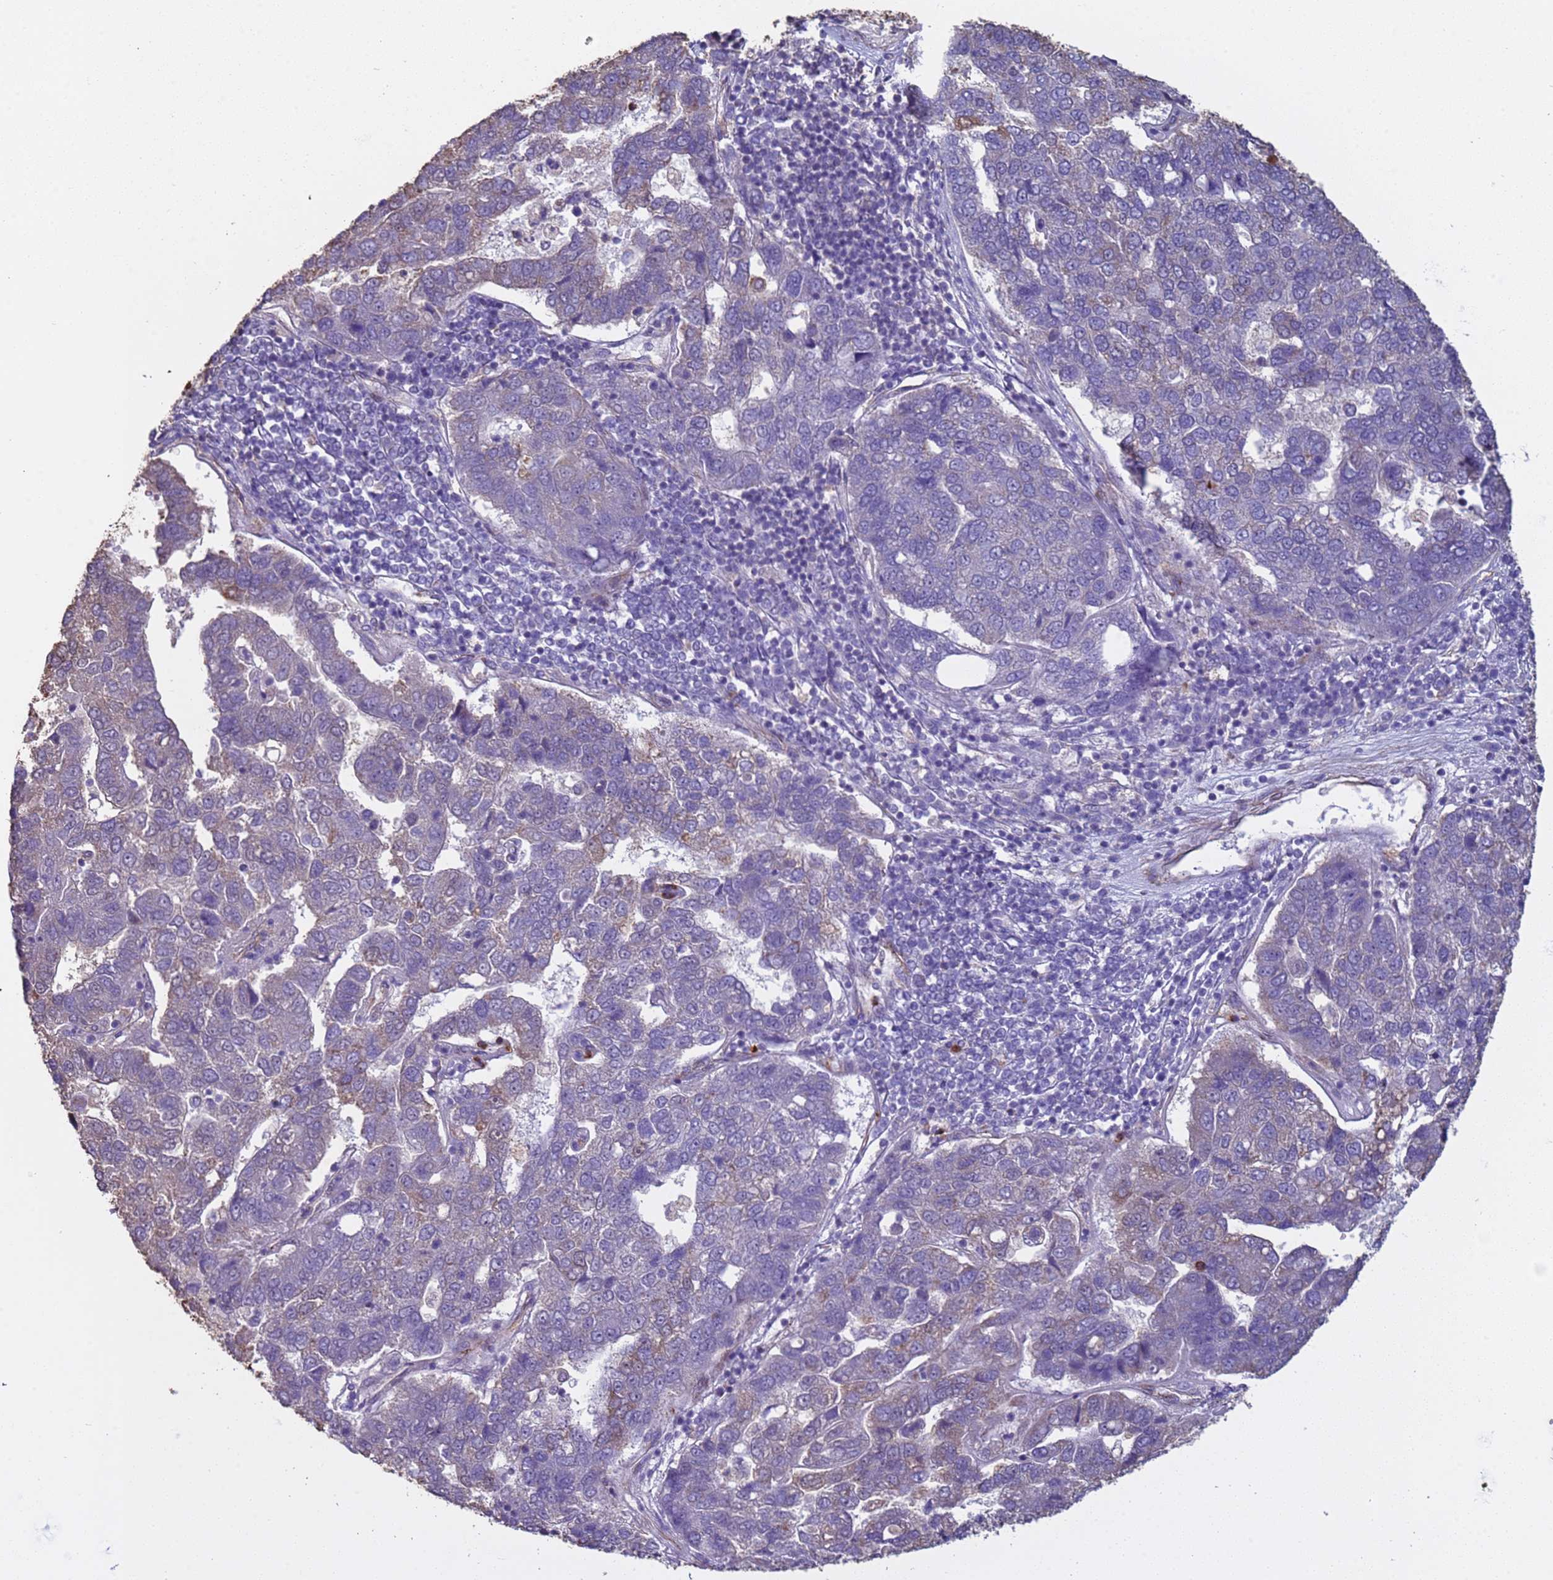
{"staining": {"intensity": "negative", "quantity": "none", "location": "none"}, "tissue": "pancreatic cancer", "cell_type": "Tumor cells", "image_type": "cancer", "snomed": [{"axis": "morphology", "description": "Adenocarcinoma, NOS"}, {"axis": "topography", "description": "Pancreas"}], "caption": "The micrograph exhibits no significant positivity in tumor cells of pancreatic cancer (adenocarcinoma).", "gene": "GASK1A", "patient": {"sex": "female", "age": 61}}